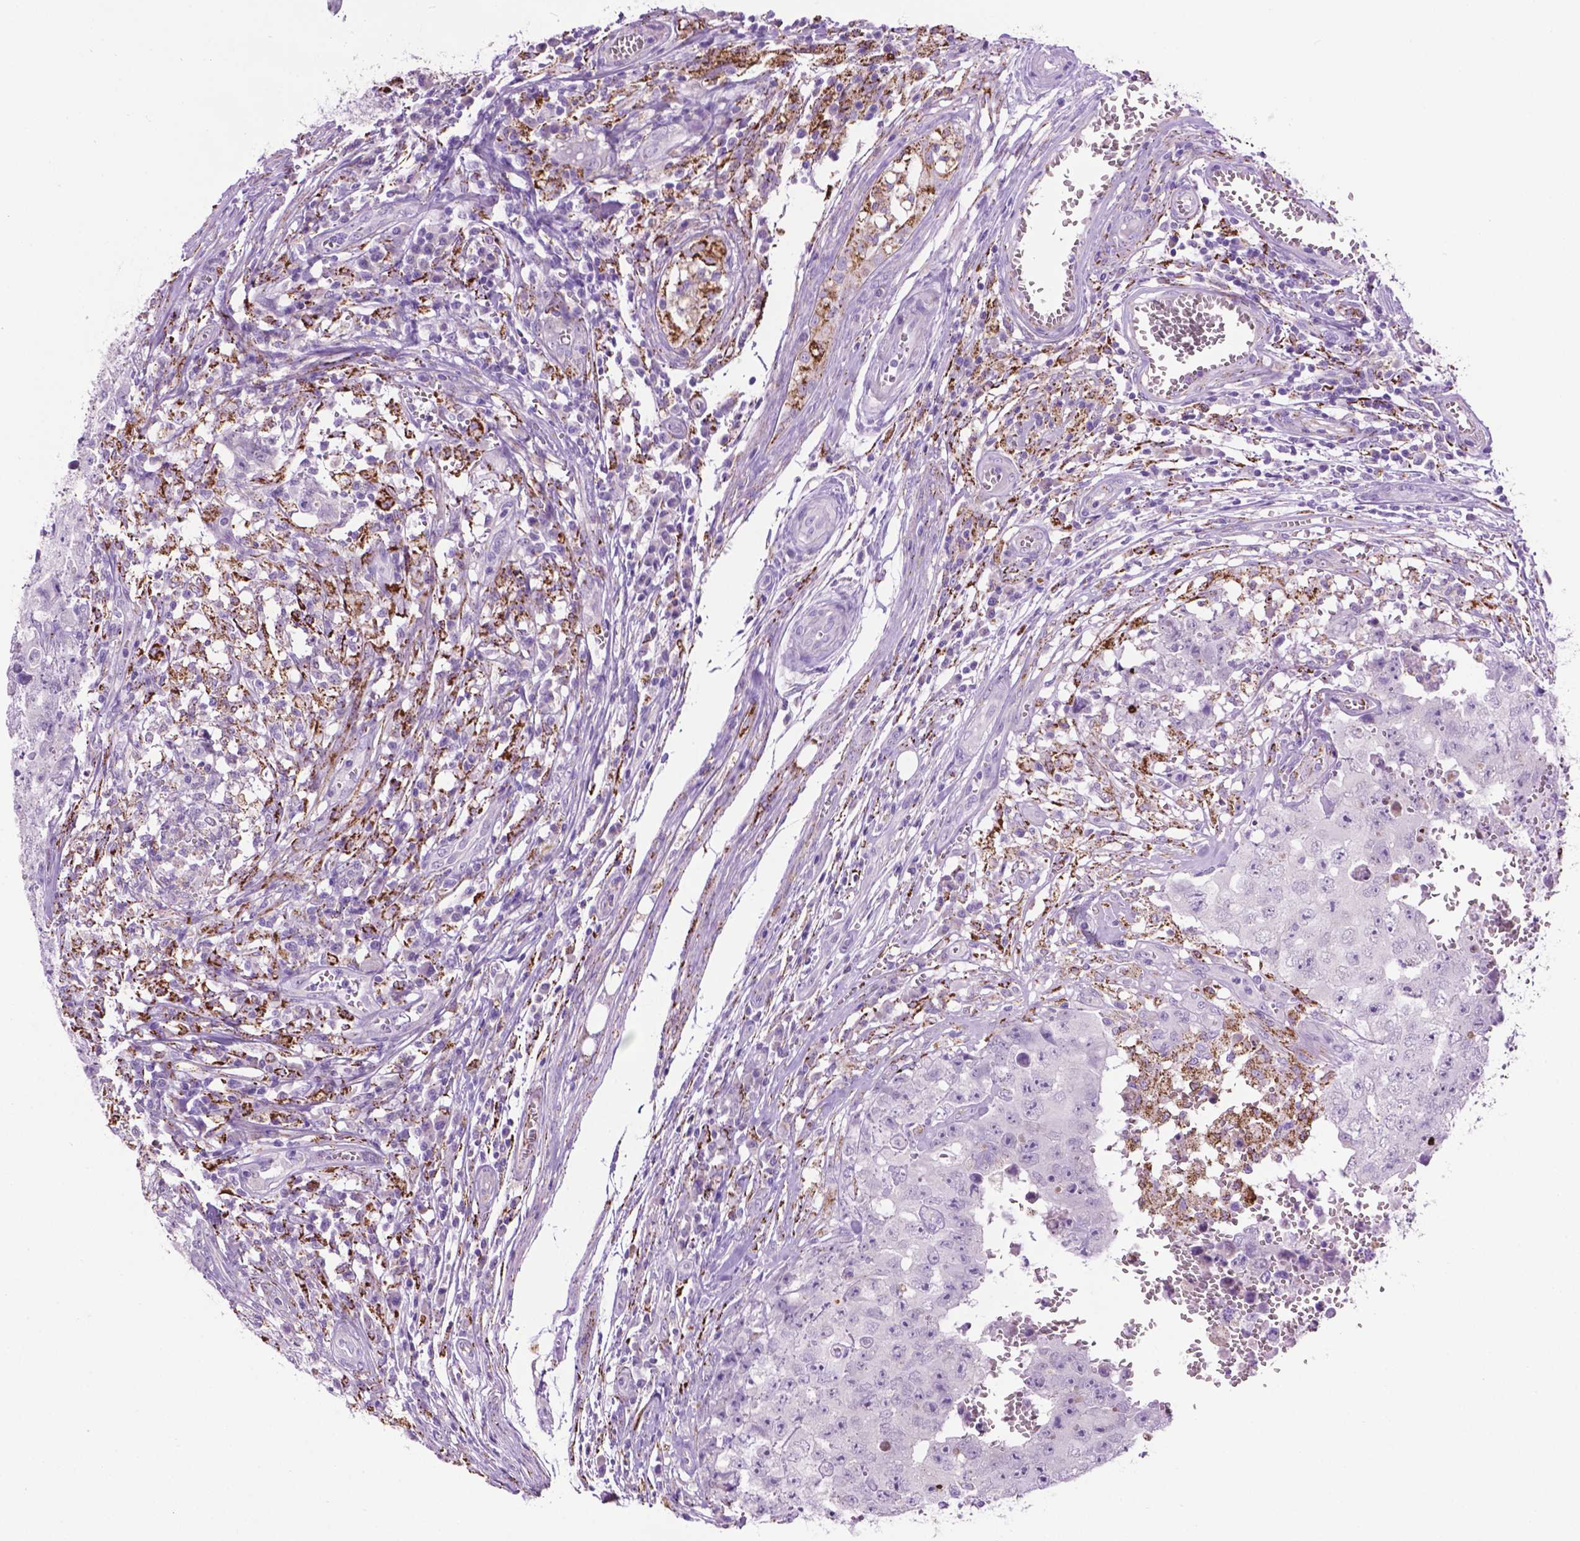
{"staining": {"intensity": "negative", "quantity": "none", "location": "none"}, "tissue": "testis cancer", "cell_type": "Tumor cells", "image_type": "cancer", "snomed": [{"axis": "morphology", "description": "Carcinoma, Embryonal, NOS"}, {"axis": "topography", "description": "Testis"}], "caption": "Immunohistochemical staining of human testis cancer reveals no significant staining in tumor cells.", "gene": "TMEM132E", "patient": {"sex": "male", "age": 36}}